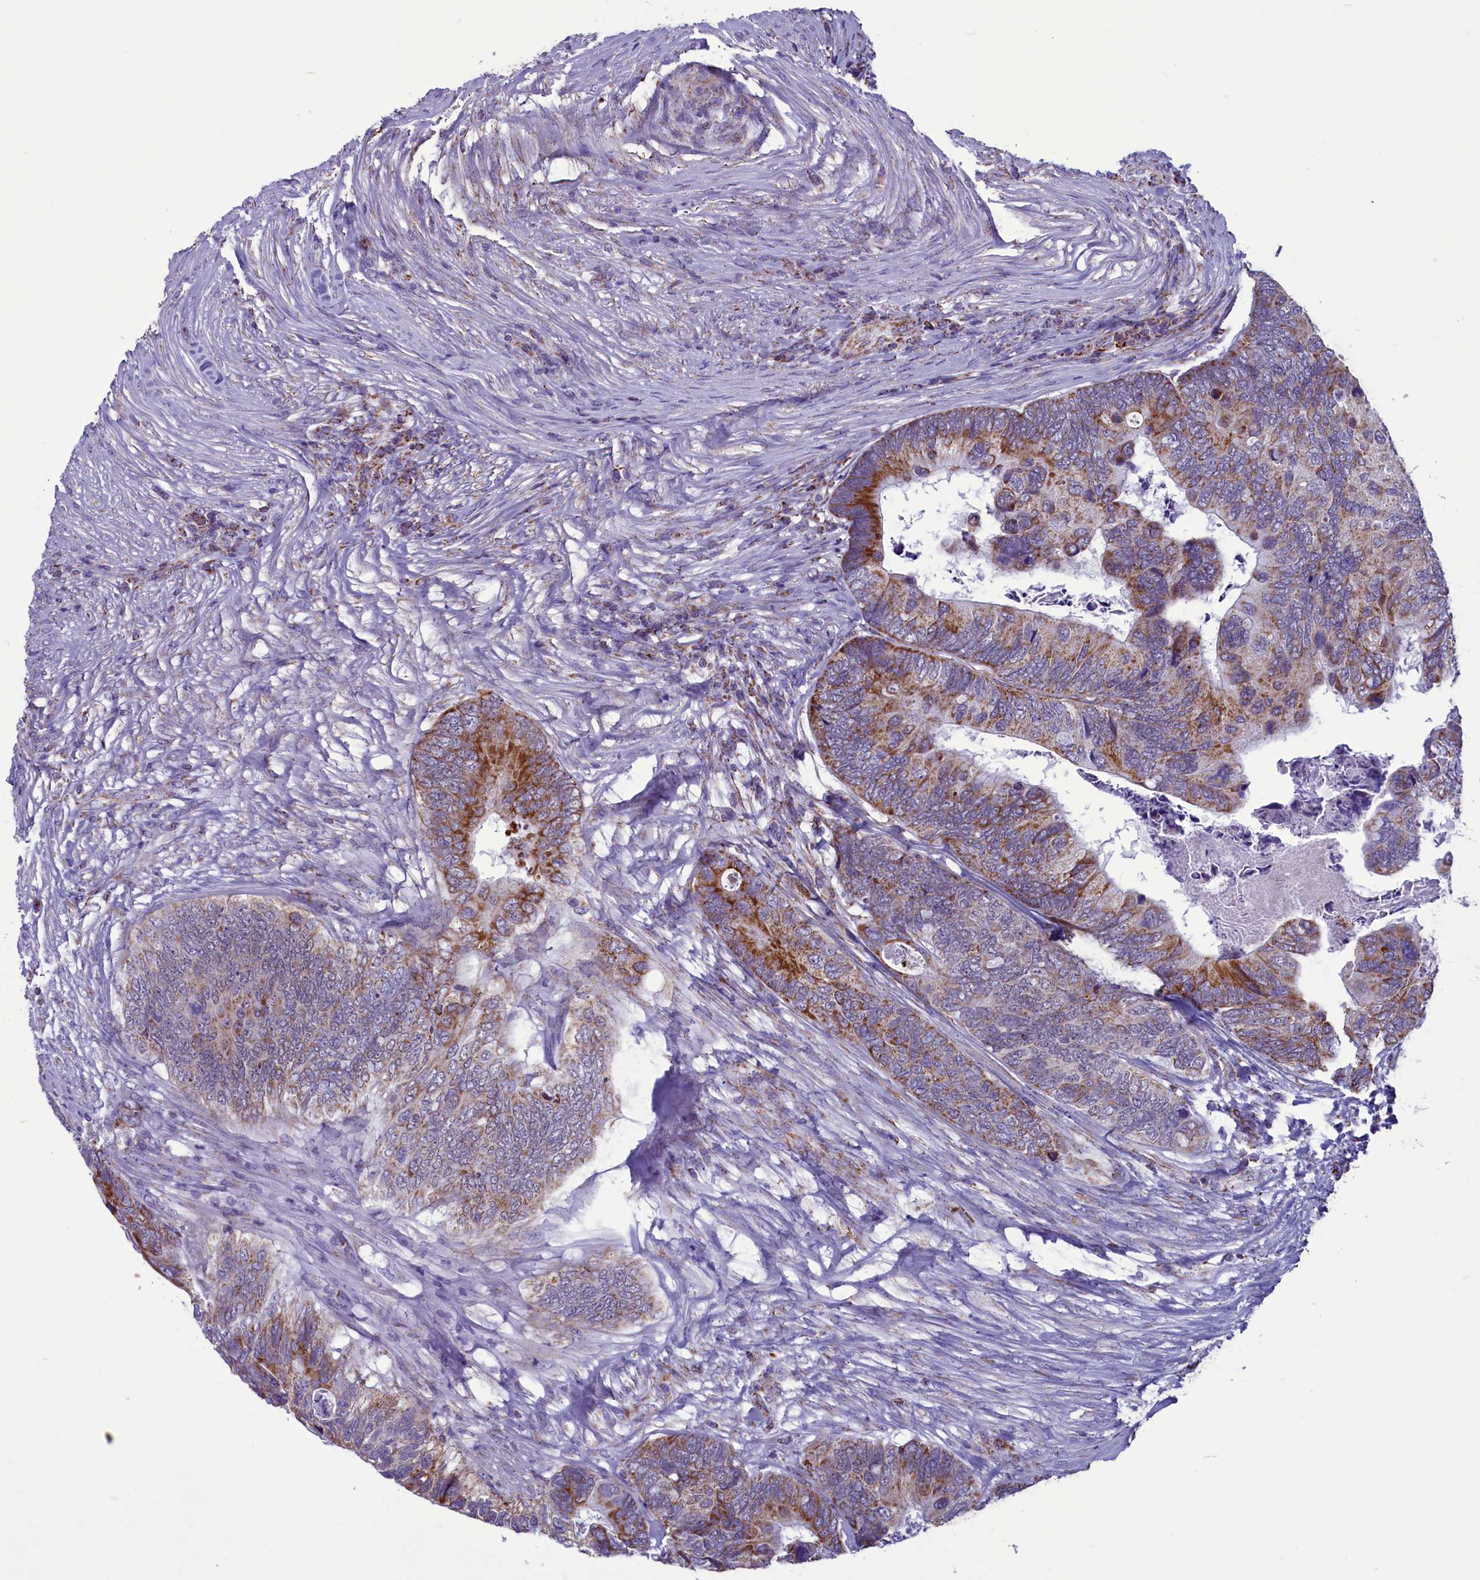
{"staining": {"intensity": "moderate", "quantity": "25%-75%", "location": "cytoplasmic/membranous"}, "tissue": "colorectal cancer", "cell_type": "Tumor cells", "image_type": "cancer", "snomed": [{"axis": "morphology", "description": "Adenocarcinoma, NOS"}, {"axis": "topography", "description": "Colon"}], "caption": "DAB (3,3'-diaminobenzidine) immunohistochemical staining of human colorectal cancer (adenocarcinoma) exhibits moderate cytoplasmic/membranous protein staining in about 25%-75% of tumor cells.", "gene": "ICA1L", "patient": {"sex": "female", "age": 67}}